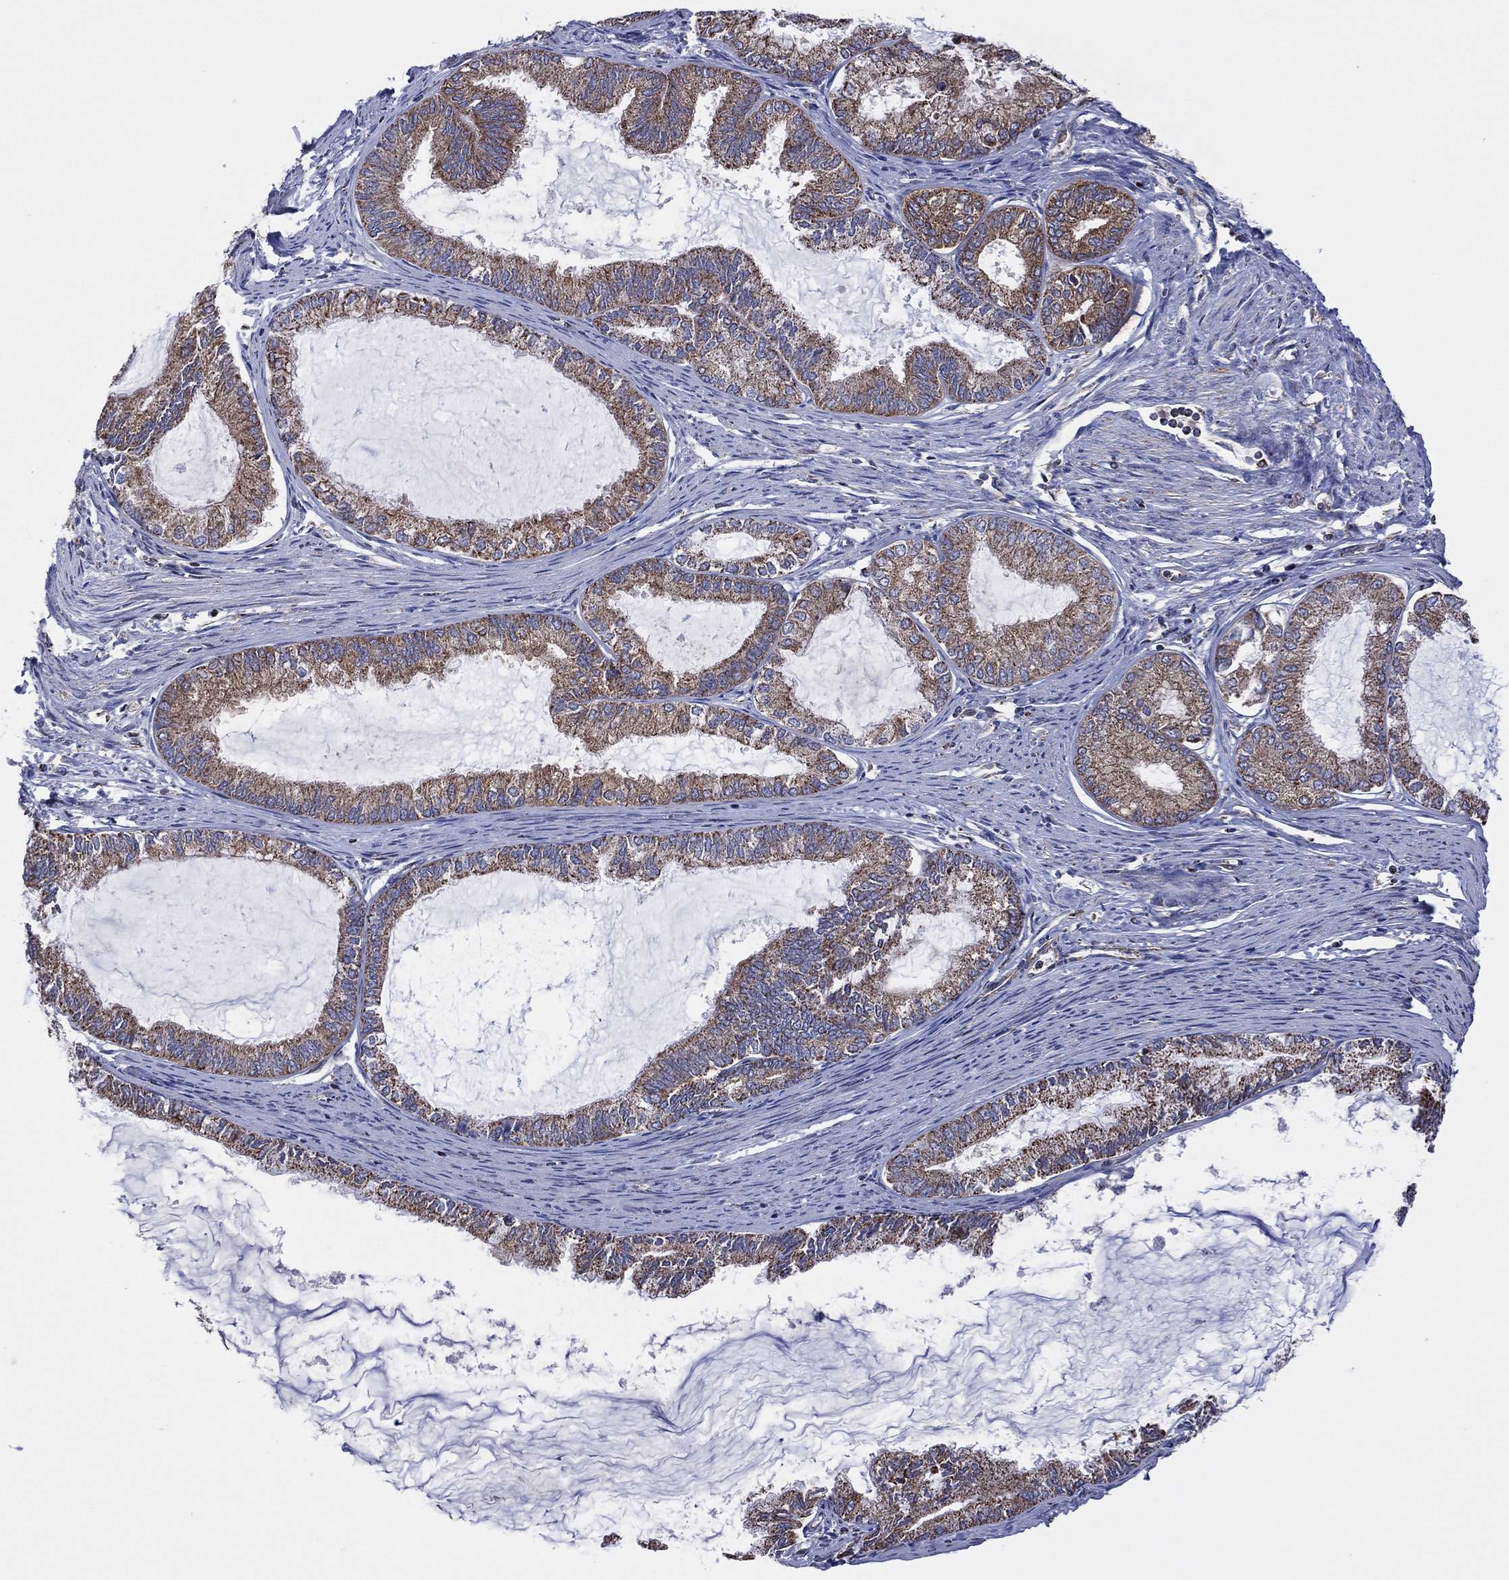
{"staining": {"intensity": "moderate", "quantity": "25%-75%", "location": "cytoplasmic/membranous"}, "tissue": "endometrial cancer", "cell_type": "Tumor cells", "image_type": "cancer", "snomed": [{"axis": "morphology", "description": "Adenocarcinoma, NOS"}, {"axis": "topography", "description": "Endometrium"}], "caption": "A high-resolution micrograph shows immunohistochemistry (IHC) staining of endometrial cancer (adenocarcinoma), which exhibits moderate cytoplasmic/membranous positivity in approximately 25%-75% of tumor cells.", "gene": "PIDD1", "patient": {"sex": "female", "age": 86}}